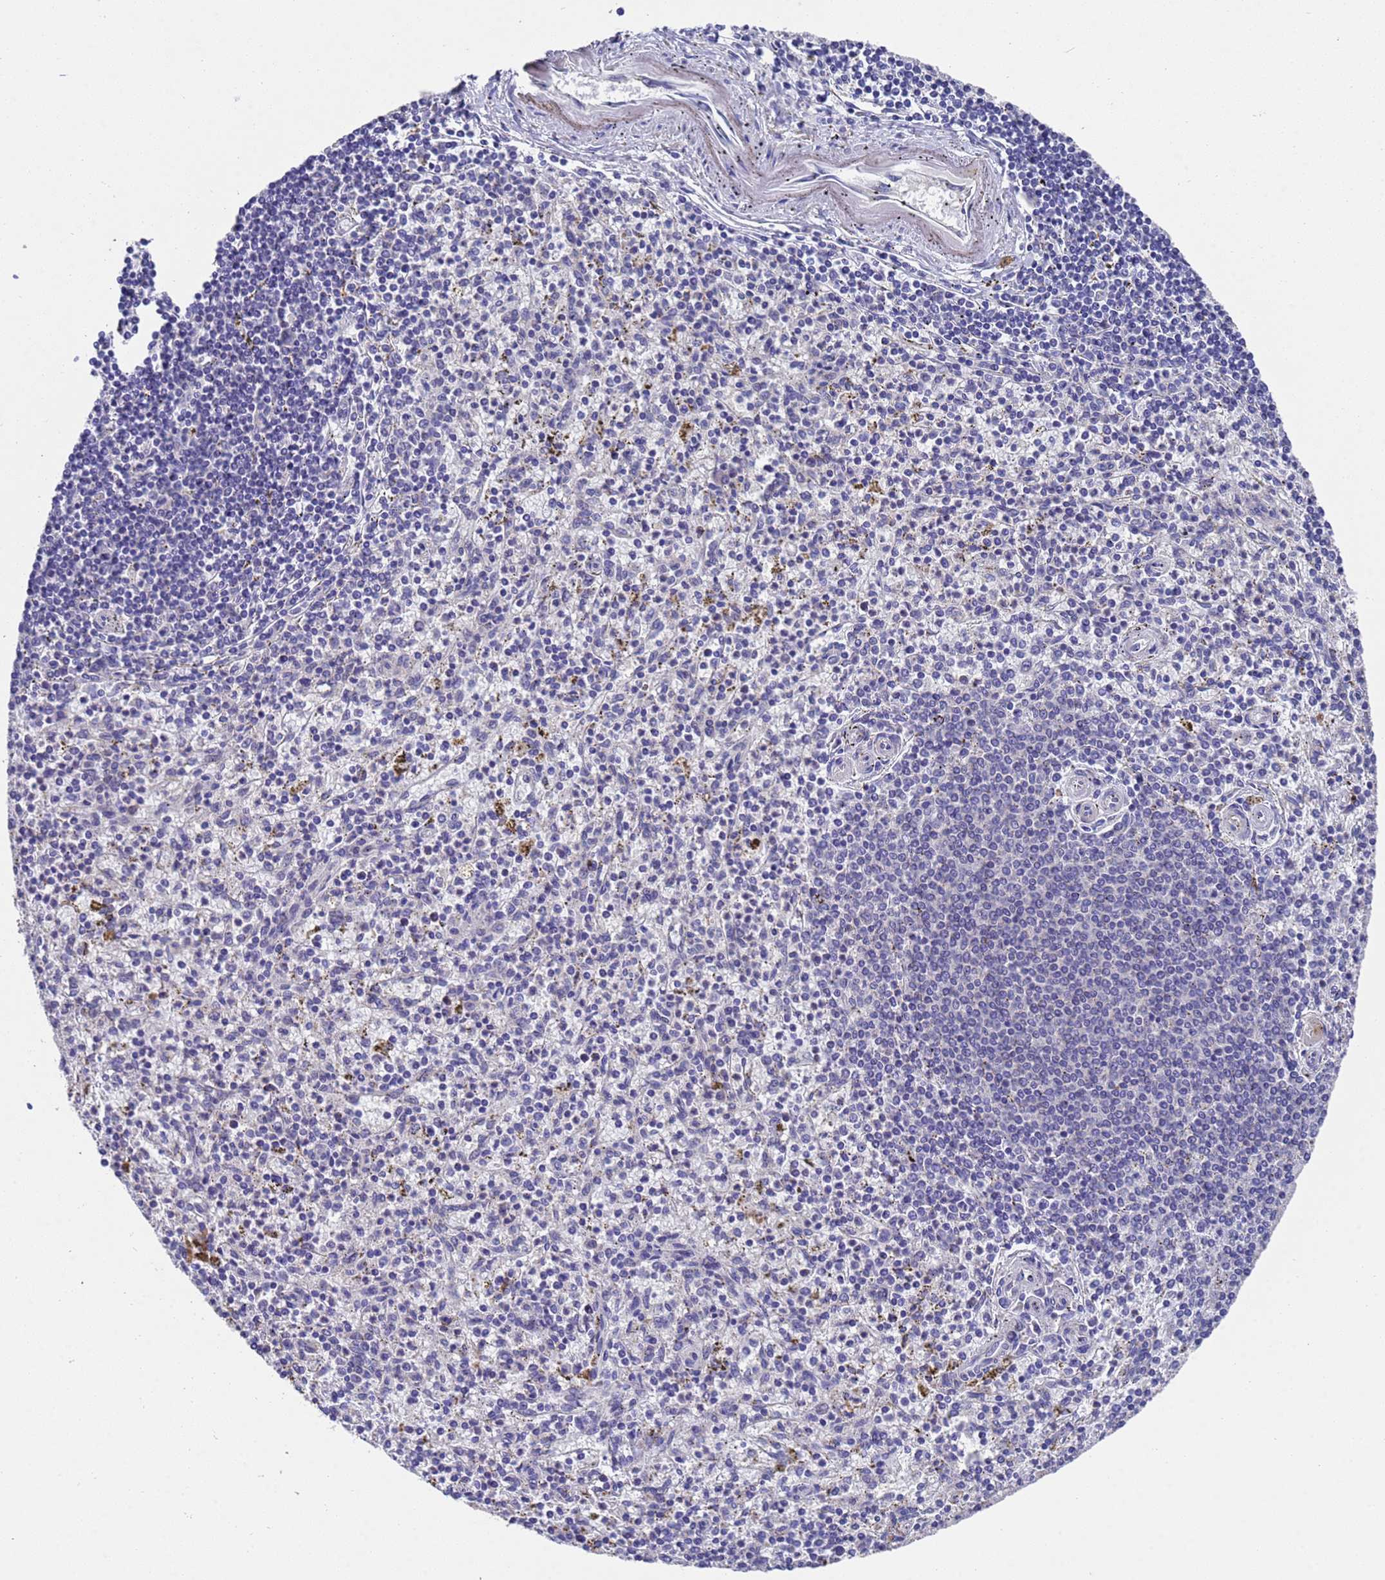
{"staining": {"intensity": "negative", "quantity": "none", "location": "none"}, "tissue": "spleen", "cell_type": "Cells in red pulp", "image_type": "normal", "snomed": [{"axis": "morphology", "description": "Normal tissue, NOS"}, {"axis": "topography", "description": "Spleen"}], "caption": "Micrograph shows no protein staining in cells in red pulp of benign spleen. (IHC, brightfield microscopy, high magnification).", "gene": "DCAF12L1", "patient": {"sex": "male", "age": 72}}